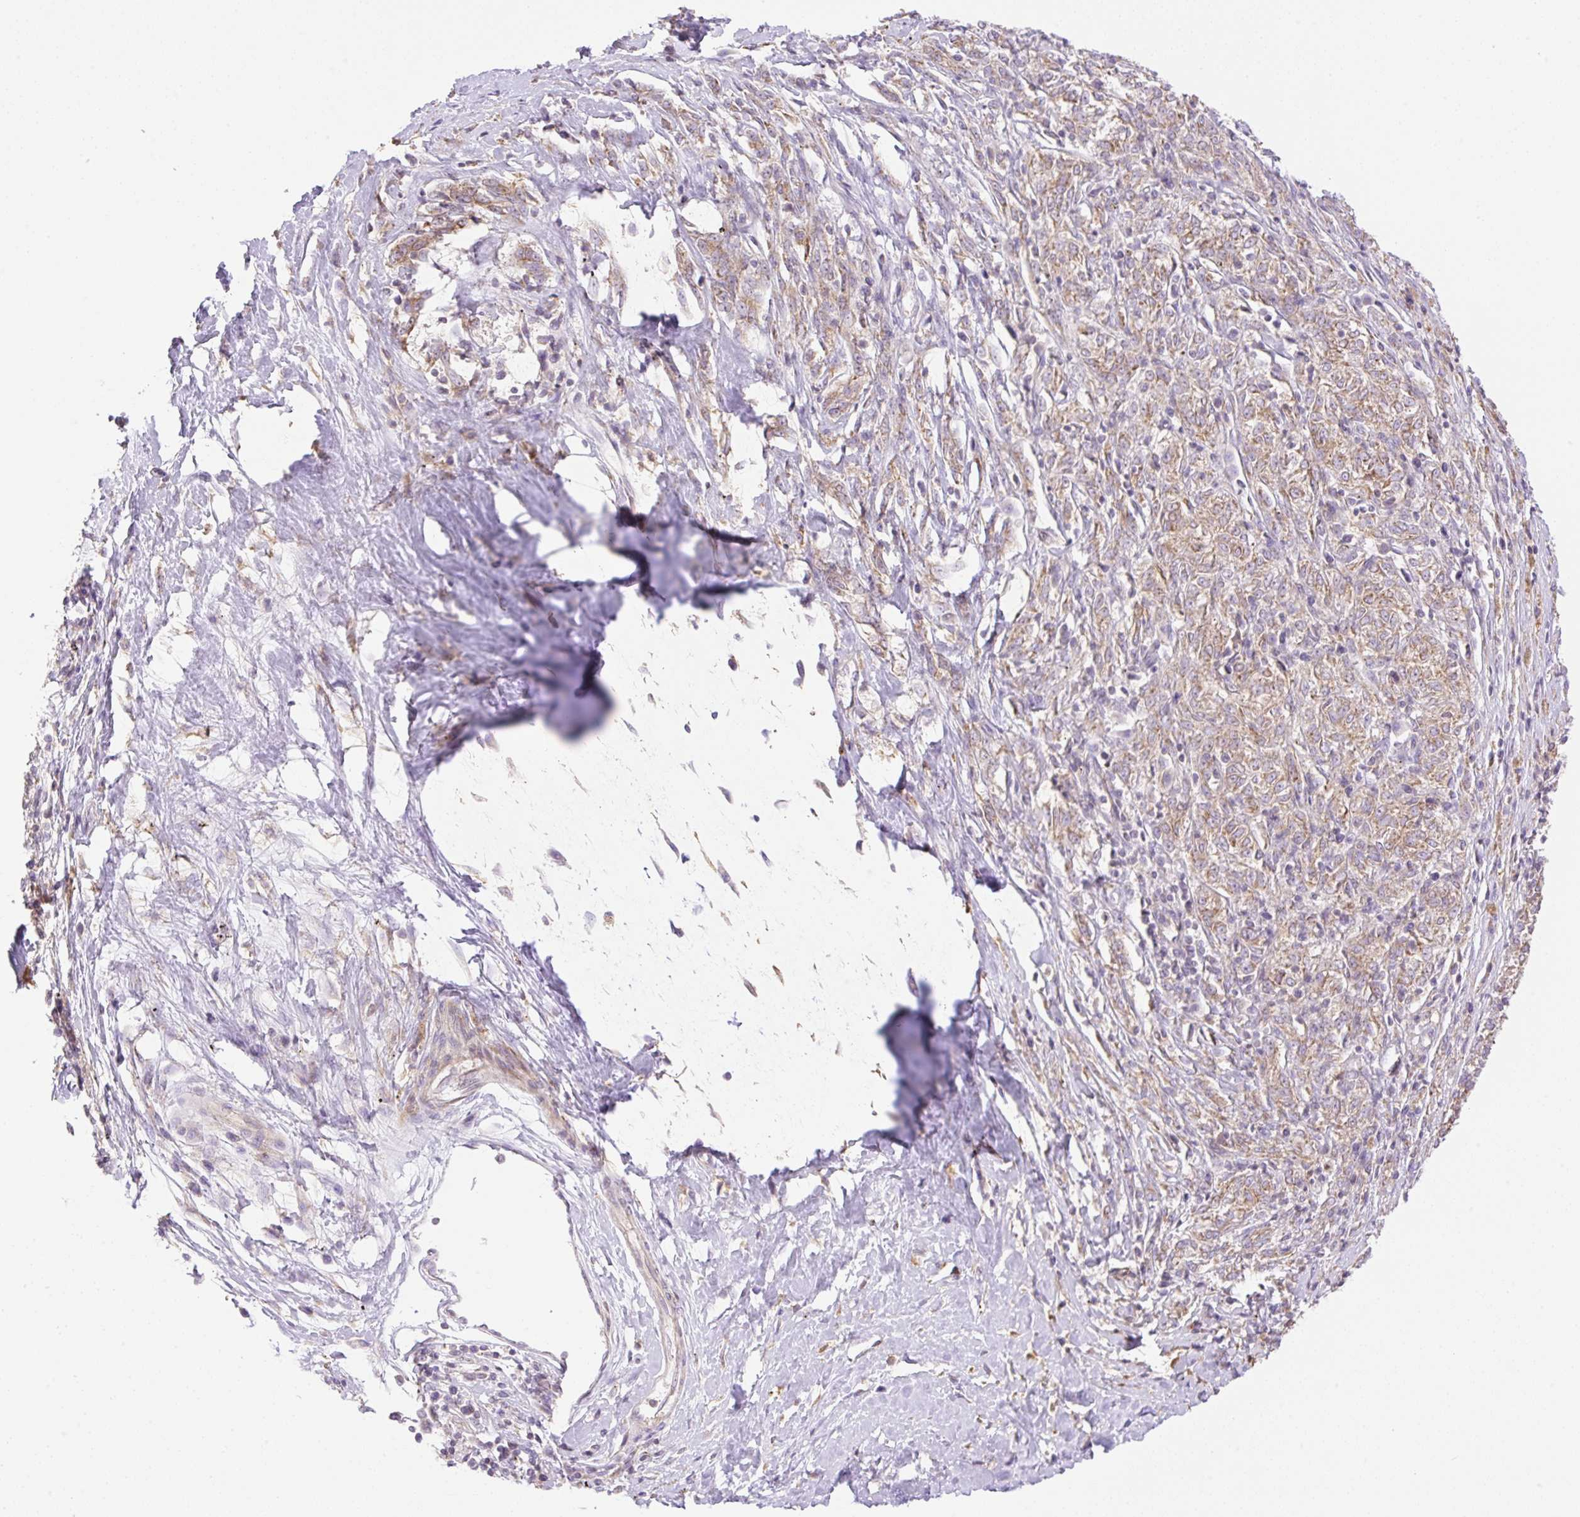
{"staining": {"intensity": "moderate", "quantity": ">75%", "location": "cytoplasmic/membranous"}, "tissue": "melanoma", "cell_type": "Tumor cells", "image_type": "cancer", "snomed": [{"axis": "morphology", "description": "Malignant melanoma, NOS"}, {"axis": "topography", "description": "Skin"}], "caption": "A micrograph showing moderate cytoplasmic/membranous expression in approximately >75% of tumor cells in malignant melanoma, as visualized by brown immunohistochemical staining.", "gene": "VPS25", "patient": {"sex": "female", "age": 72}}